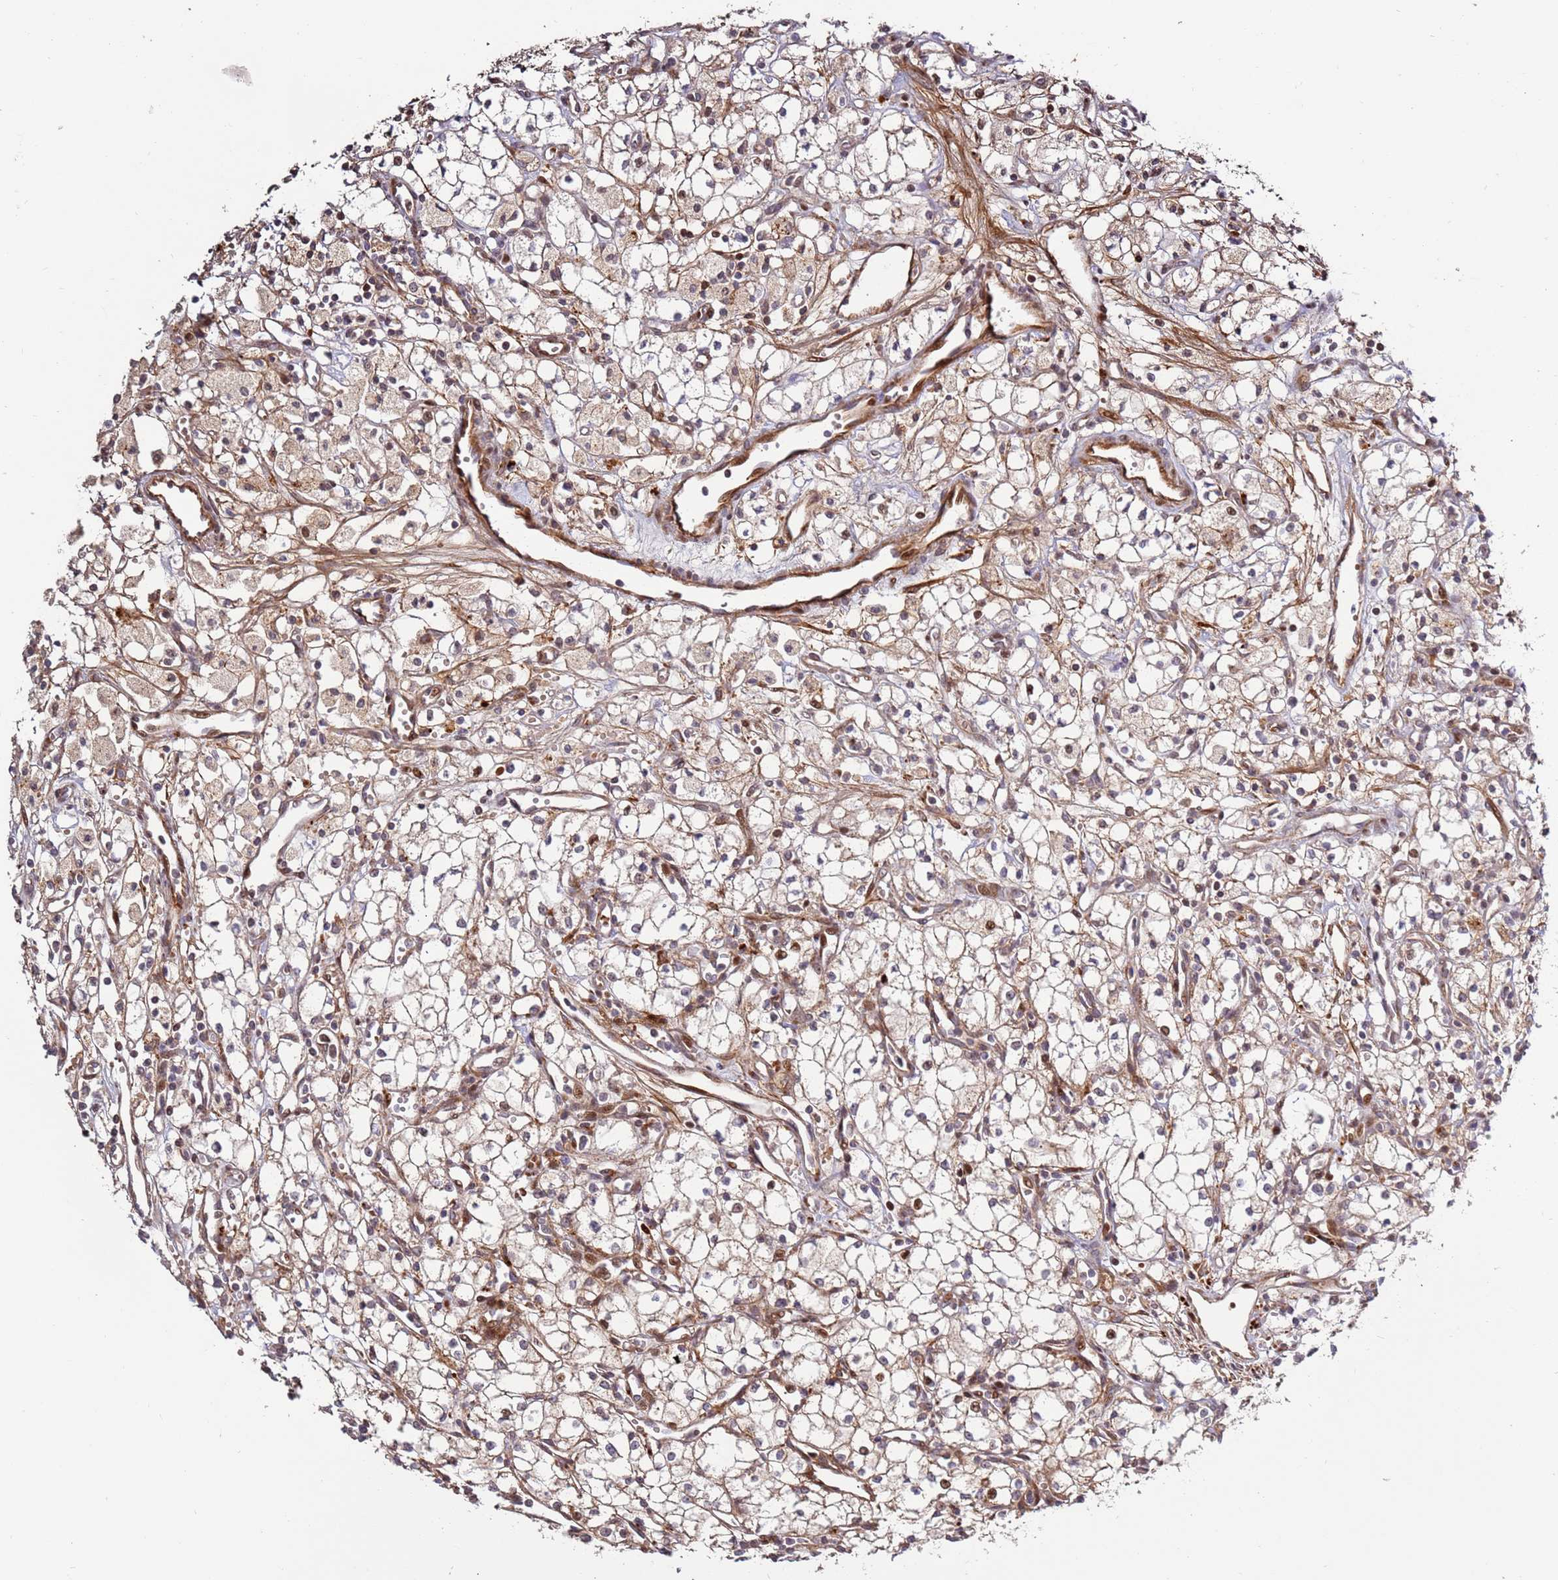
{"staining": {"intensity": "weak", "quantity": "25%-75%", "location": "cytoplasmic/membranous"}, "tissue": "renal cancer", "cell_type": "Tumor cells", "image_type": "cancer", "snomed": [{"axis": "morphology", "description": "Adenocarcinoma, NOS"}, {"axis": "topography", "description": "Kidney"}], "caption": "This histopathology image demonstrates immunohistochemistry (IHC) staining of human adenocarcinoma (renal), with low weak cytoplasmic/membranous positivity in approximately 25%-75% of tumor cells.", "gene": "RHBDL1", "patient": {"sex": "male", "age": 59}}